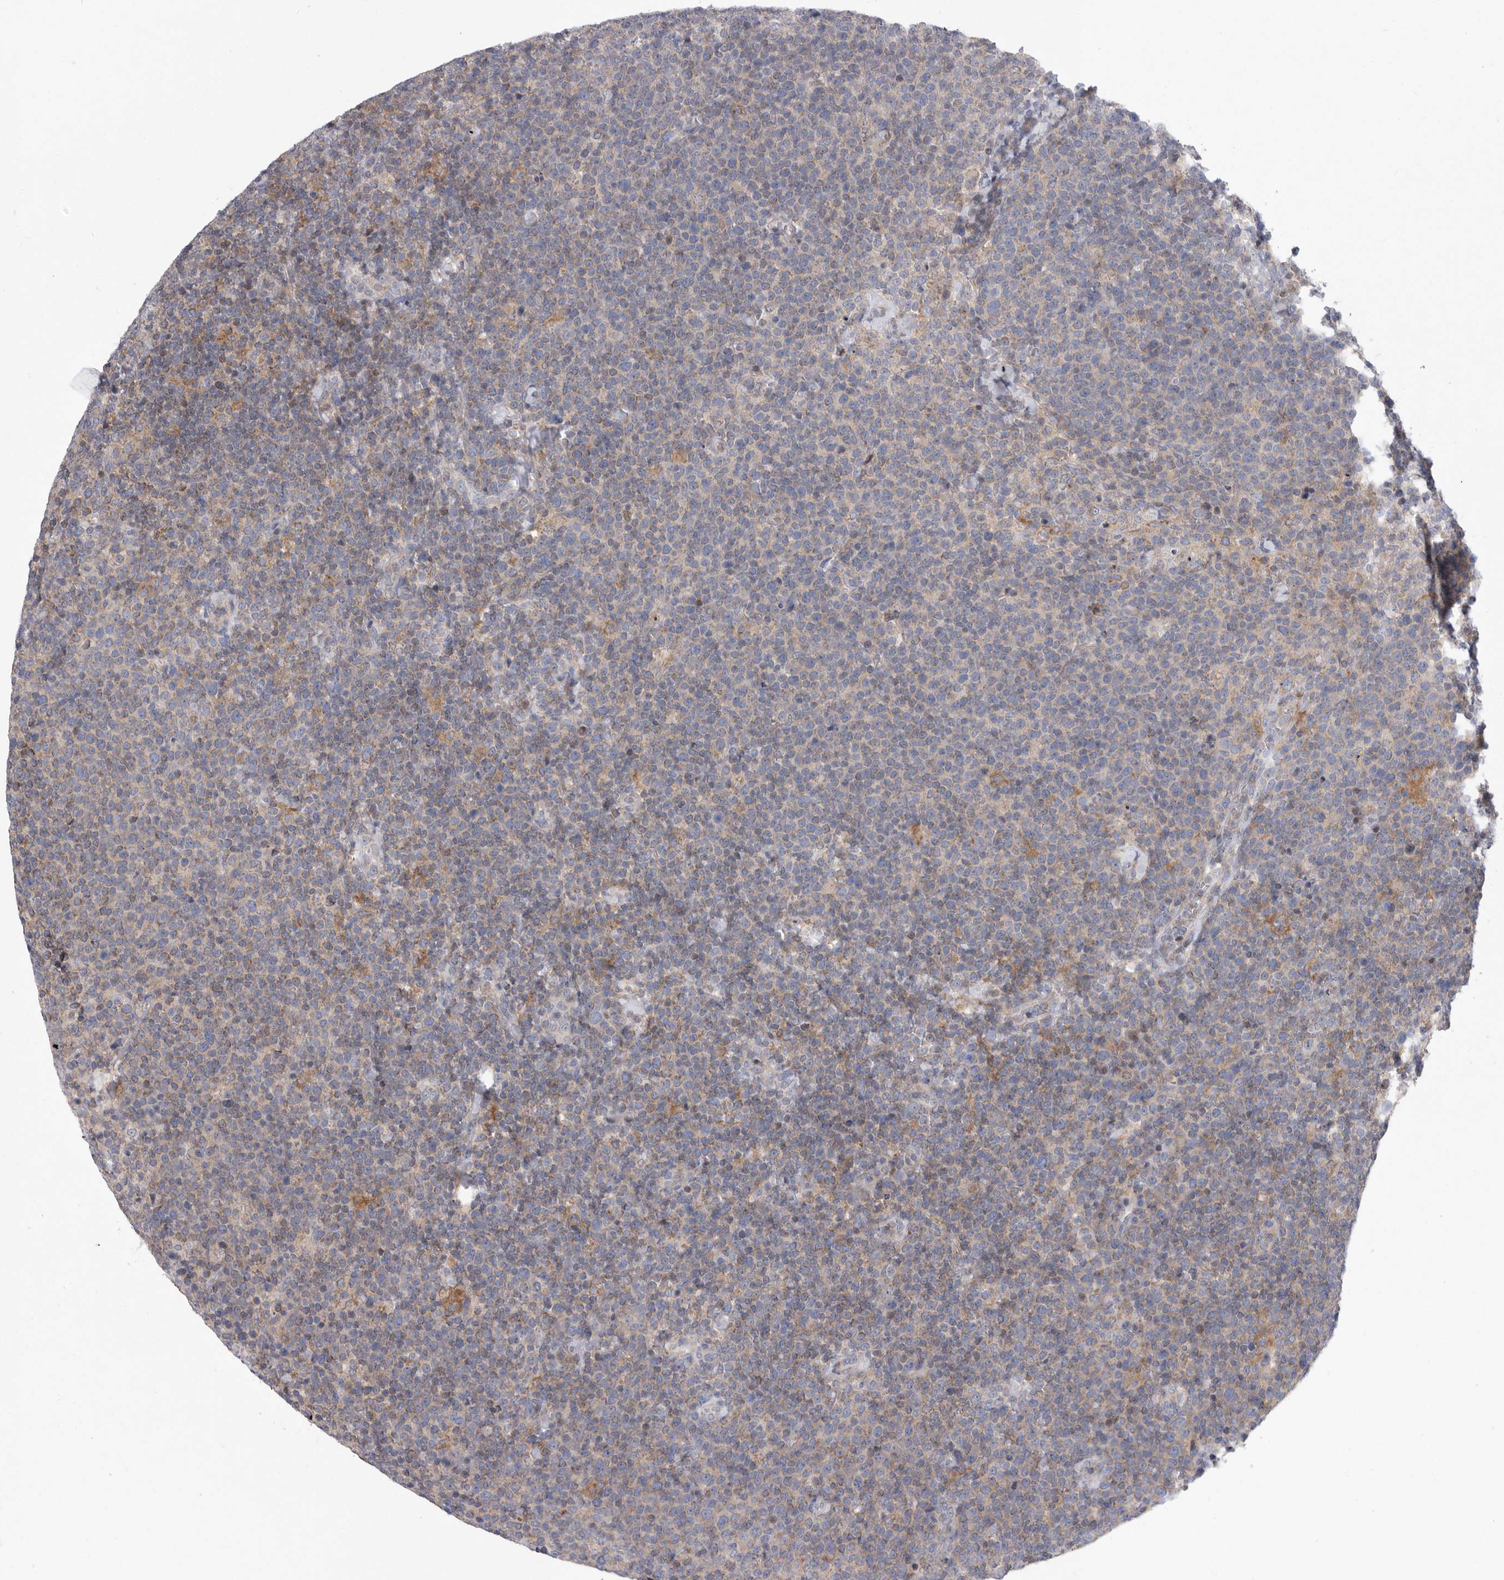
{"staining": {"intensity": "negative", "quantity": "none", "location": "none"}, "tissue": "lymphoma", "cell_type": "Tumor cells", "image_type": "cancer", "snomed": [{"axis": "morphology", "description": "Malignant lymphoma, non-Hodgkin's type, High grade"}, {"axis": "topography", "description": "Lymph node"}], "caption": "Malignant lymphoma, non-Hodgkin's type (high-grade) stained for a protein using IHC displays no positivity tumor cells.", "gene": "MPZL1", "patient": {"sex": "male", "age": 61}}